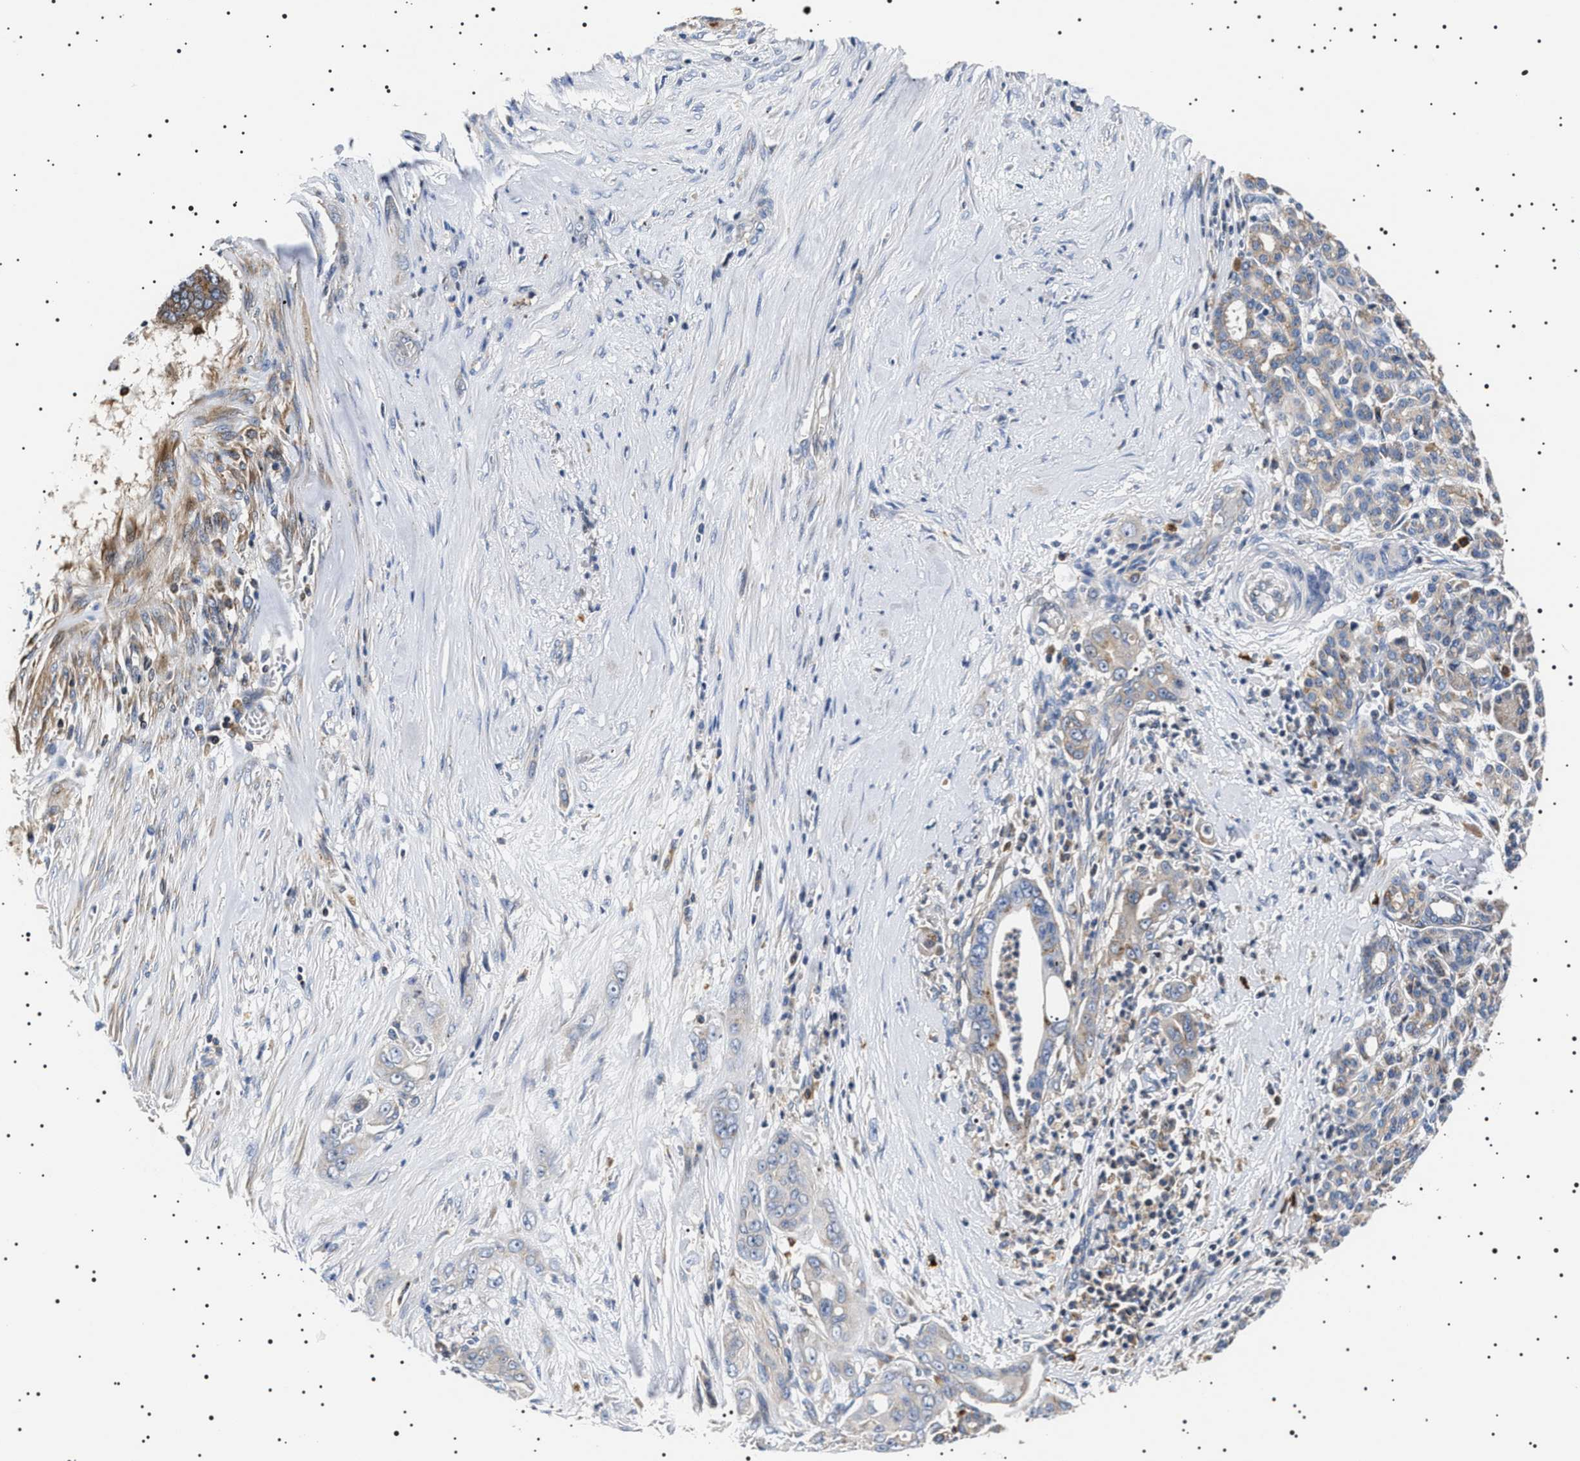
{"staining": {"intensity": "negative", "quantity": "none", "location": "none"}, "tissue": "pancreatic cancer", "cell_type": "Tumor cells", "image_type": "cancer", "snomed": [{"axis": "morphology", "description": "Adenocarcinoma, NOS"}, {"axis": "topography", "description": "Pancreas"}], "caption": "This is an immunohistochemistry image of pancreatic cancer (adenocarcinoma). There is no positivity in tumor cells.", "gene": "SLC4A7", "patient": {"sex": "male", "age": 59}}